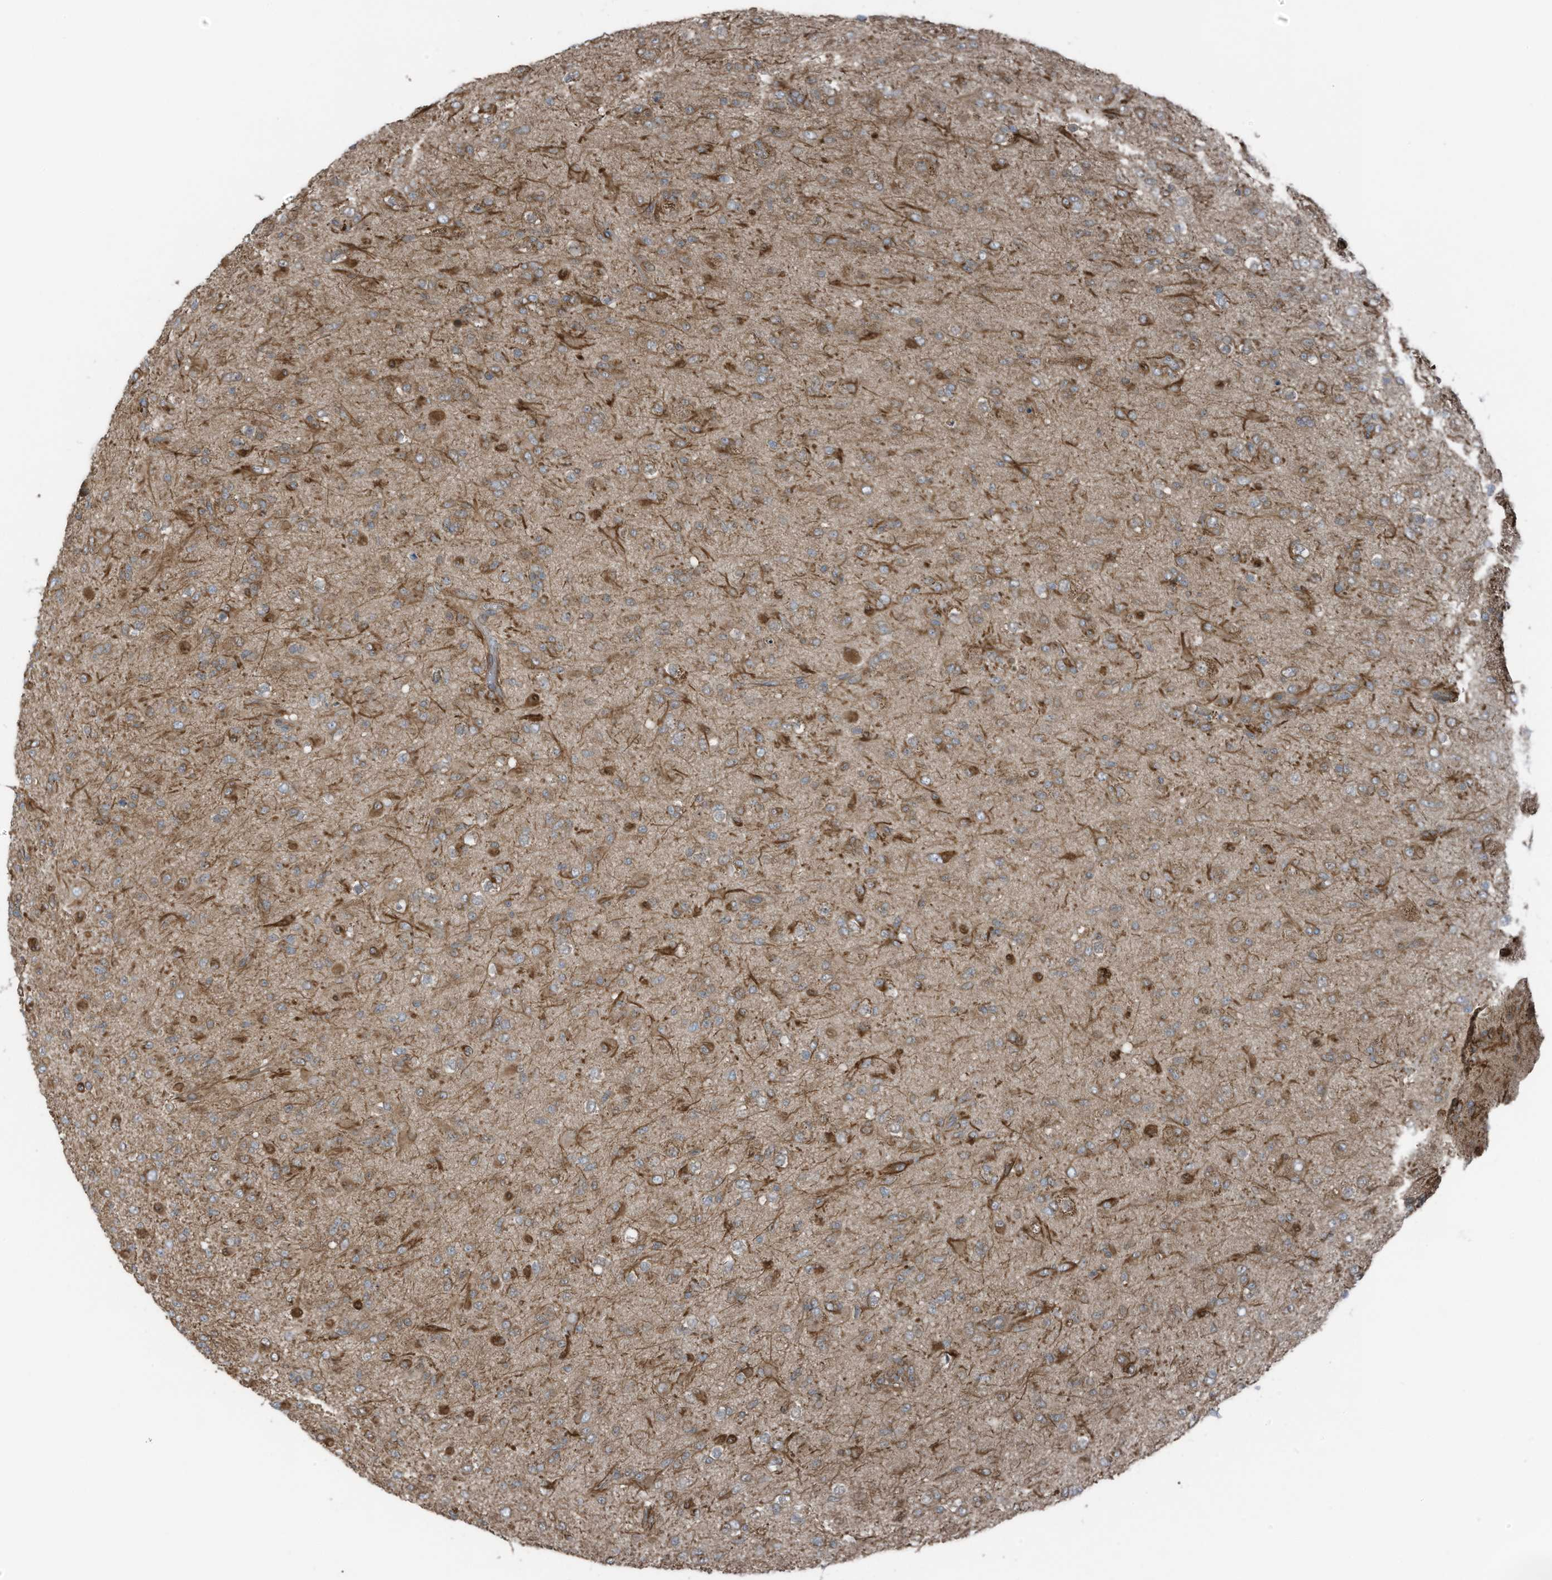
{"staining": {"intensity": "moderate", "quantity": "<25%", "location": "cytoplasmic/membranous"}, "tissue": "glioma", "cell_type": "Tumor cells", "image_type": "cancer", "snomed": [{"axis": "morphology", "description": "Glioma, malignant, Low grade"}, {"axis": "topography", "description": "Brain"}], "caption": "Protein staining of malignant low-grade glioma tissue shows moderate cytoplasmic/membranous expression in approximately <25% of tumor cells. (Brightfield microscopy of DAB IHC at high magnification).", "gene": "TXNDC9", "patient": {"sex": "male", "age": 65}}